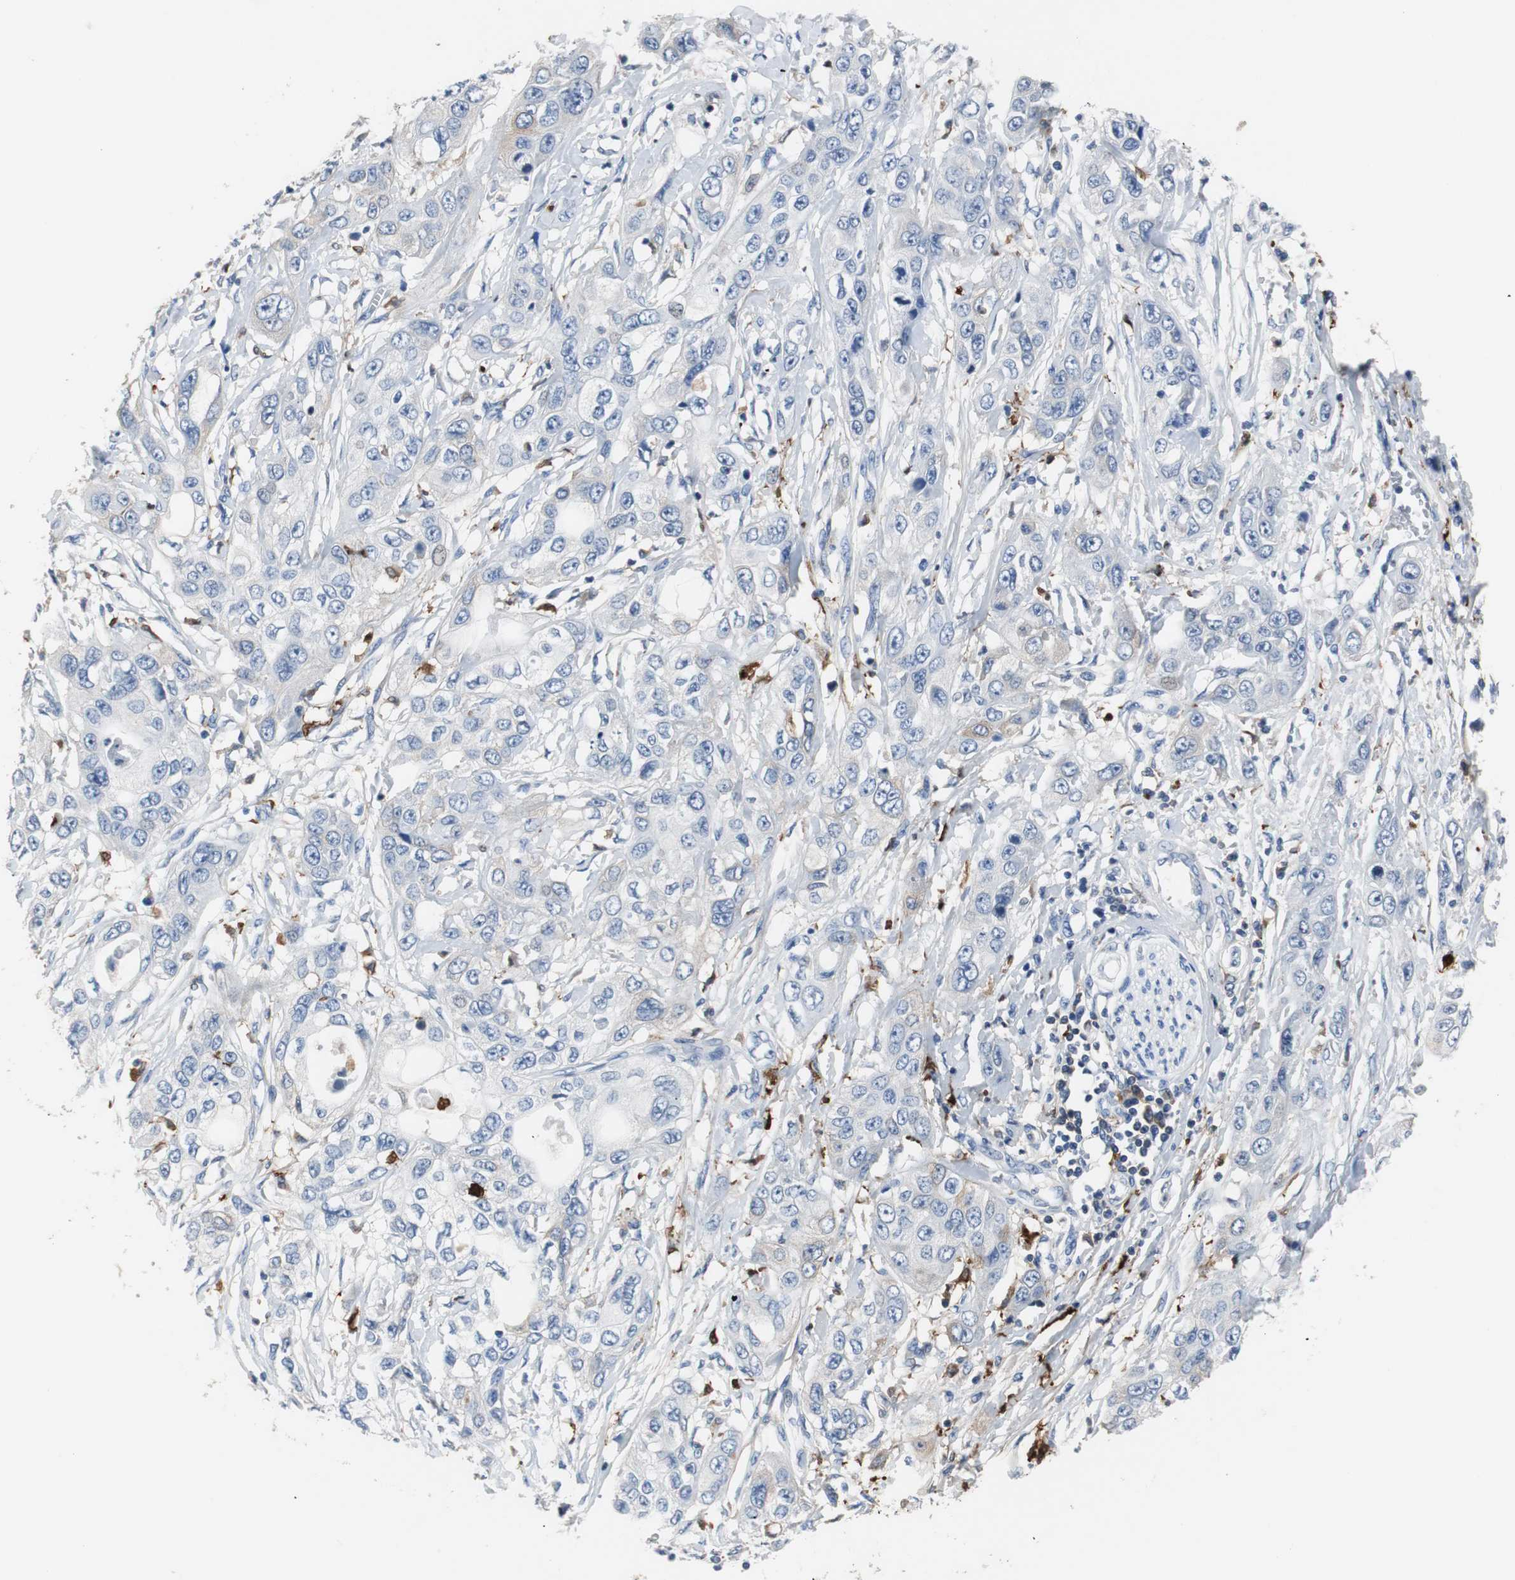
{"staining": {"intensity": "negative", "quantity": "none", "location": "none"}, "tissue": "pancreatic cancer", "cell_type": "Tumor cells", "image_type": "cancer", "snomed": [{"axis": "morphology", "description": "Adenocarcinoma, NOS"}, {"axis": "topography", "description": "Pancreas"}], "caption": "Adenocarcinoma (pancreatic) stained for a protein using immunohistochemistry exhibits no expression tumor cells.", "gene": "PI15", "patient": {"sex": "female", "age": 70}}